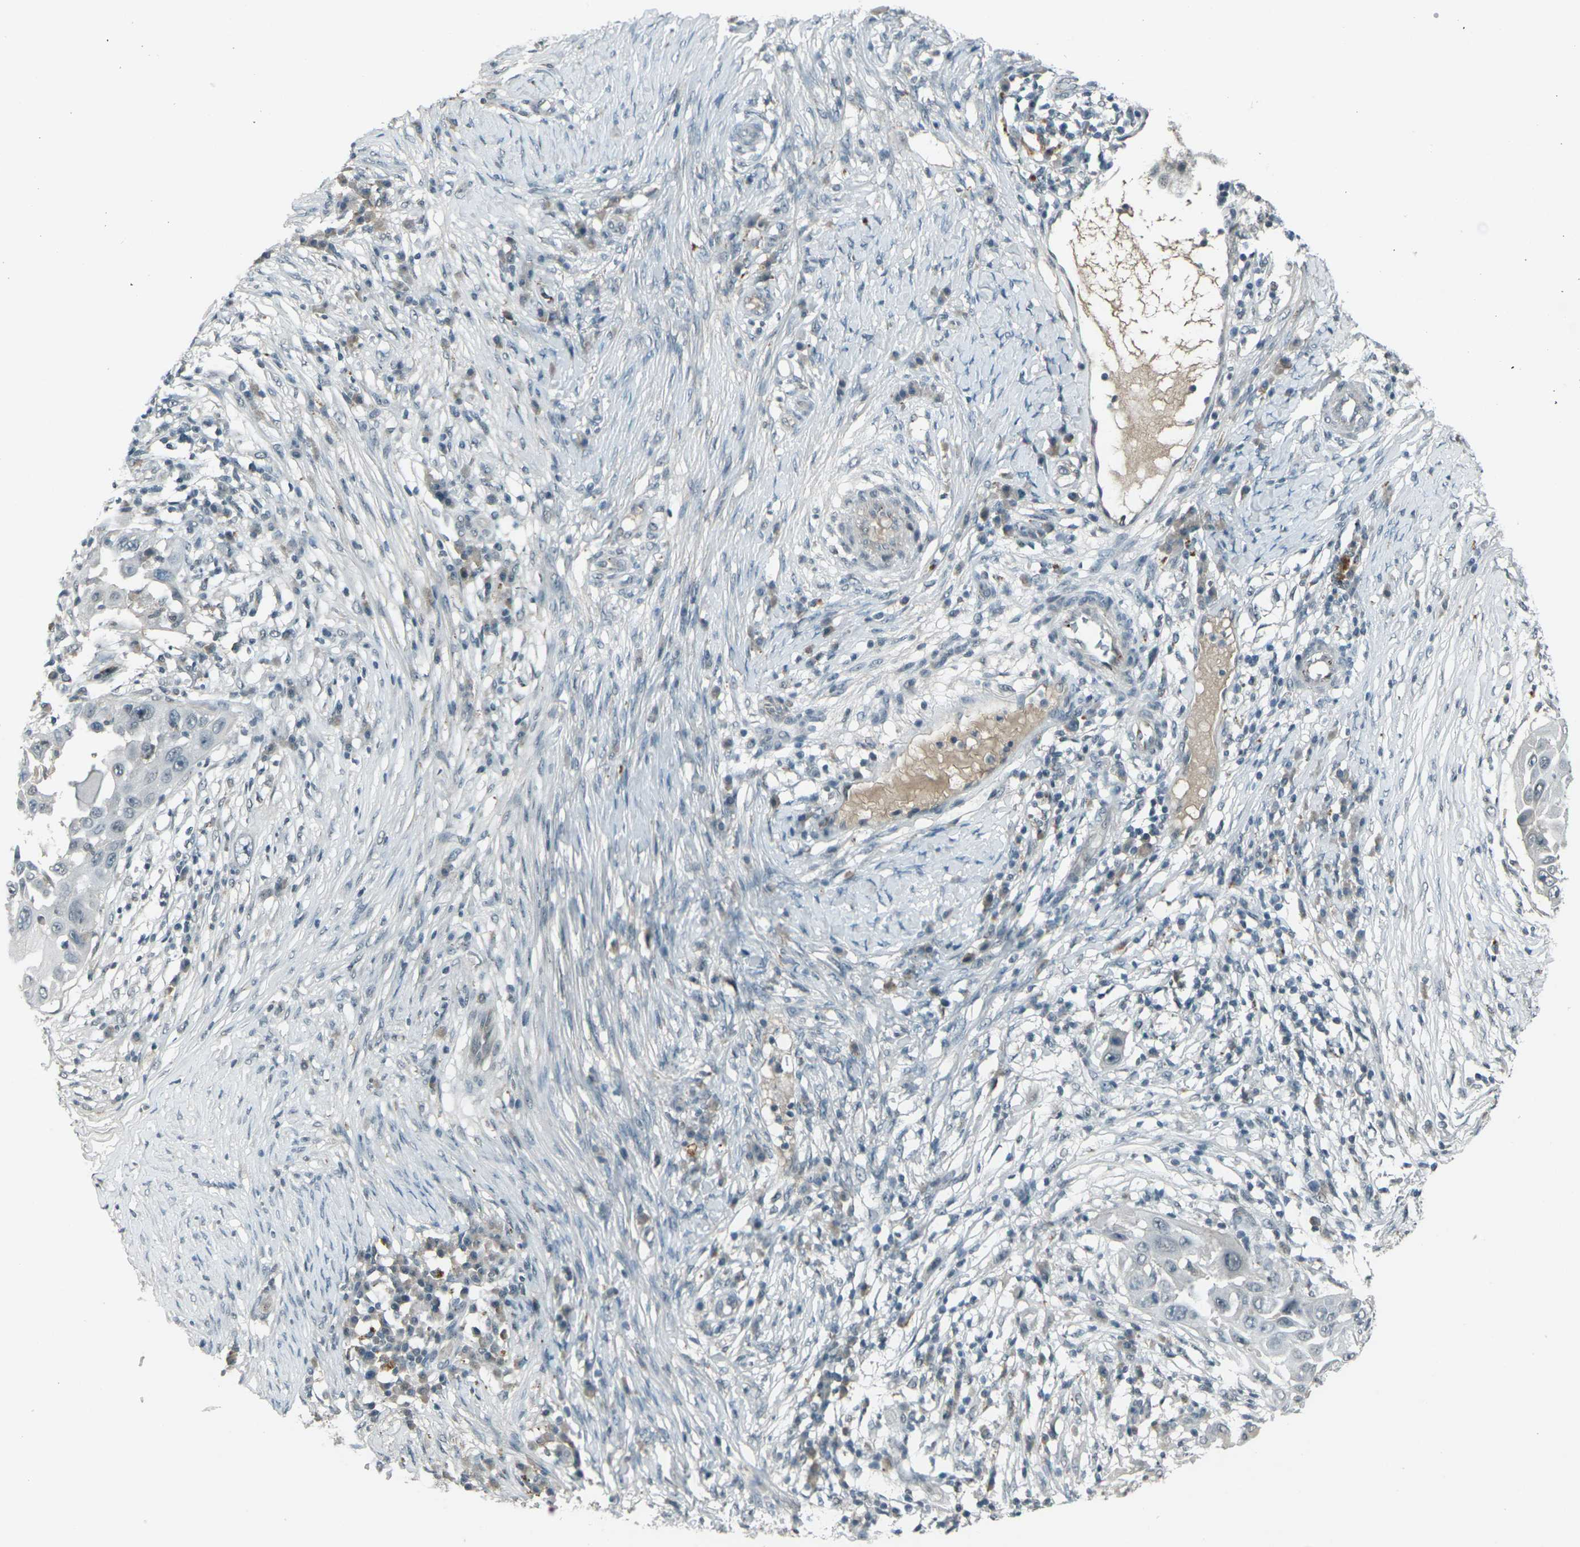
{"staining": {"intensity": "negative", "quantity": "none", "location": "none"}, "tissue": "skin cancer", "cell_type": "Tumor cells", "image_type": "cancer", "snomed": [{"axis": "morphology", "description": "Squamous cell carcinoma, NOS"}, {"axis": "topography", "description": "Skin"}], "caption": "A micrograph of skin squamous cell carcinoma stained for a protein exhibits no brown staining in tumor cells.", "gene": "GPR19", "patient": {"sex": "female", "age": 44}}